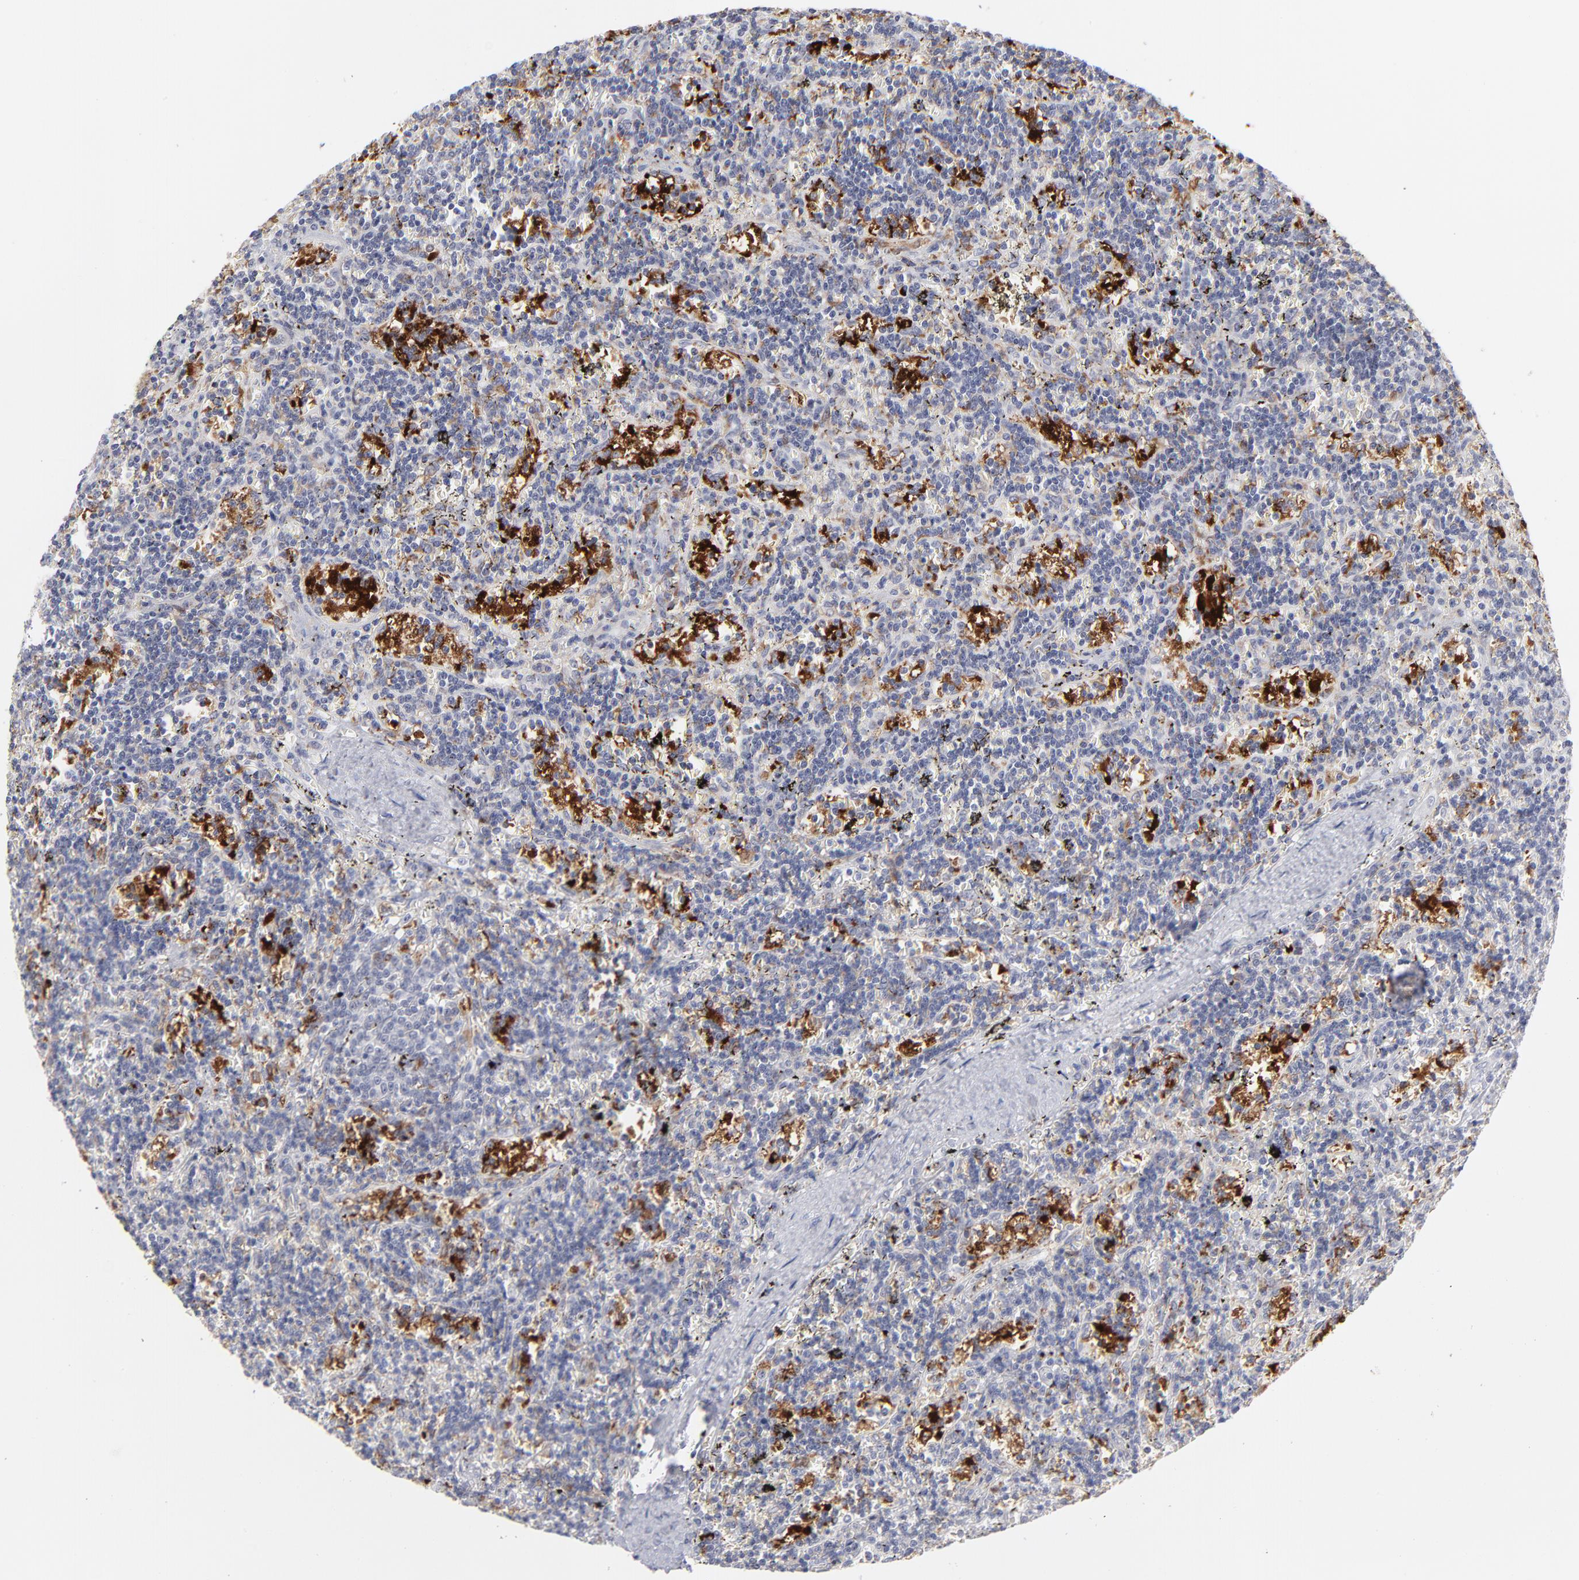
{"staining": {"intensity": "strong", "quantity": "<25%", "location": "cytoplasmic/membranous"}, "tissue": "lymphoma", "cell_type": "Tumor cells", "image_type": "cancer", "snomed": [{"axis": "morphology", "description": "Malignant lymphoma, non-Hodgkin's type, Low grade"}, {"axis": "topography", "description": "Spleen"}], "caption": "Malignant lymphoma, non-Hodgkin's type (low-grade) stained with DAB immunohistochemistry displays medium levels of strong cytoplasmic/membranous staining in approximately <25% of tumor cells. (DAB (3,3'-diaminobenzidine) IHC, brown staining for protein, blue staining for nuclei).", "gene": "CCR2", "patient": {"sex": "male", "age": 60}}